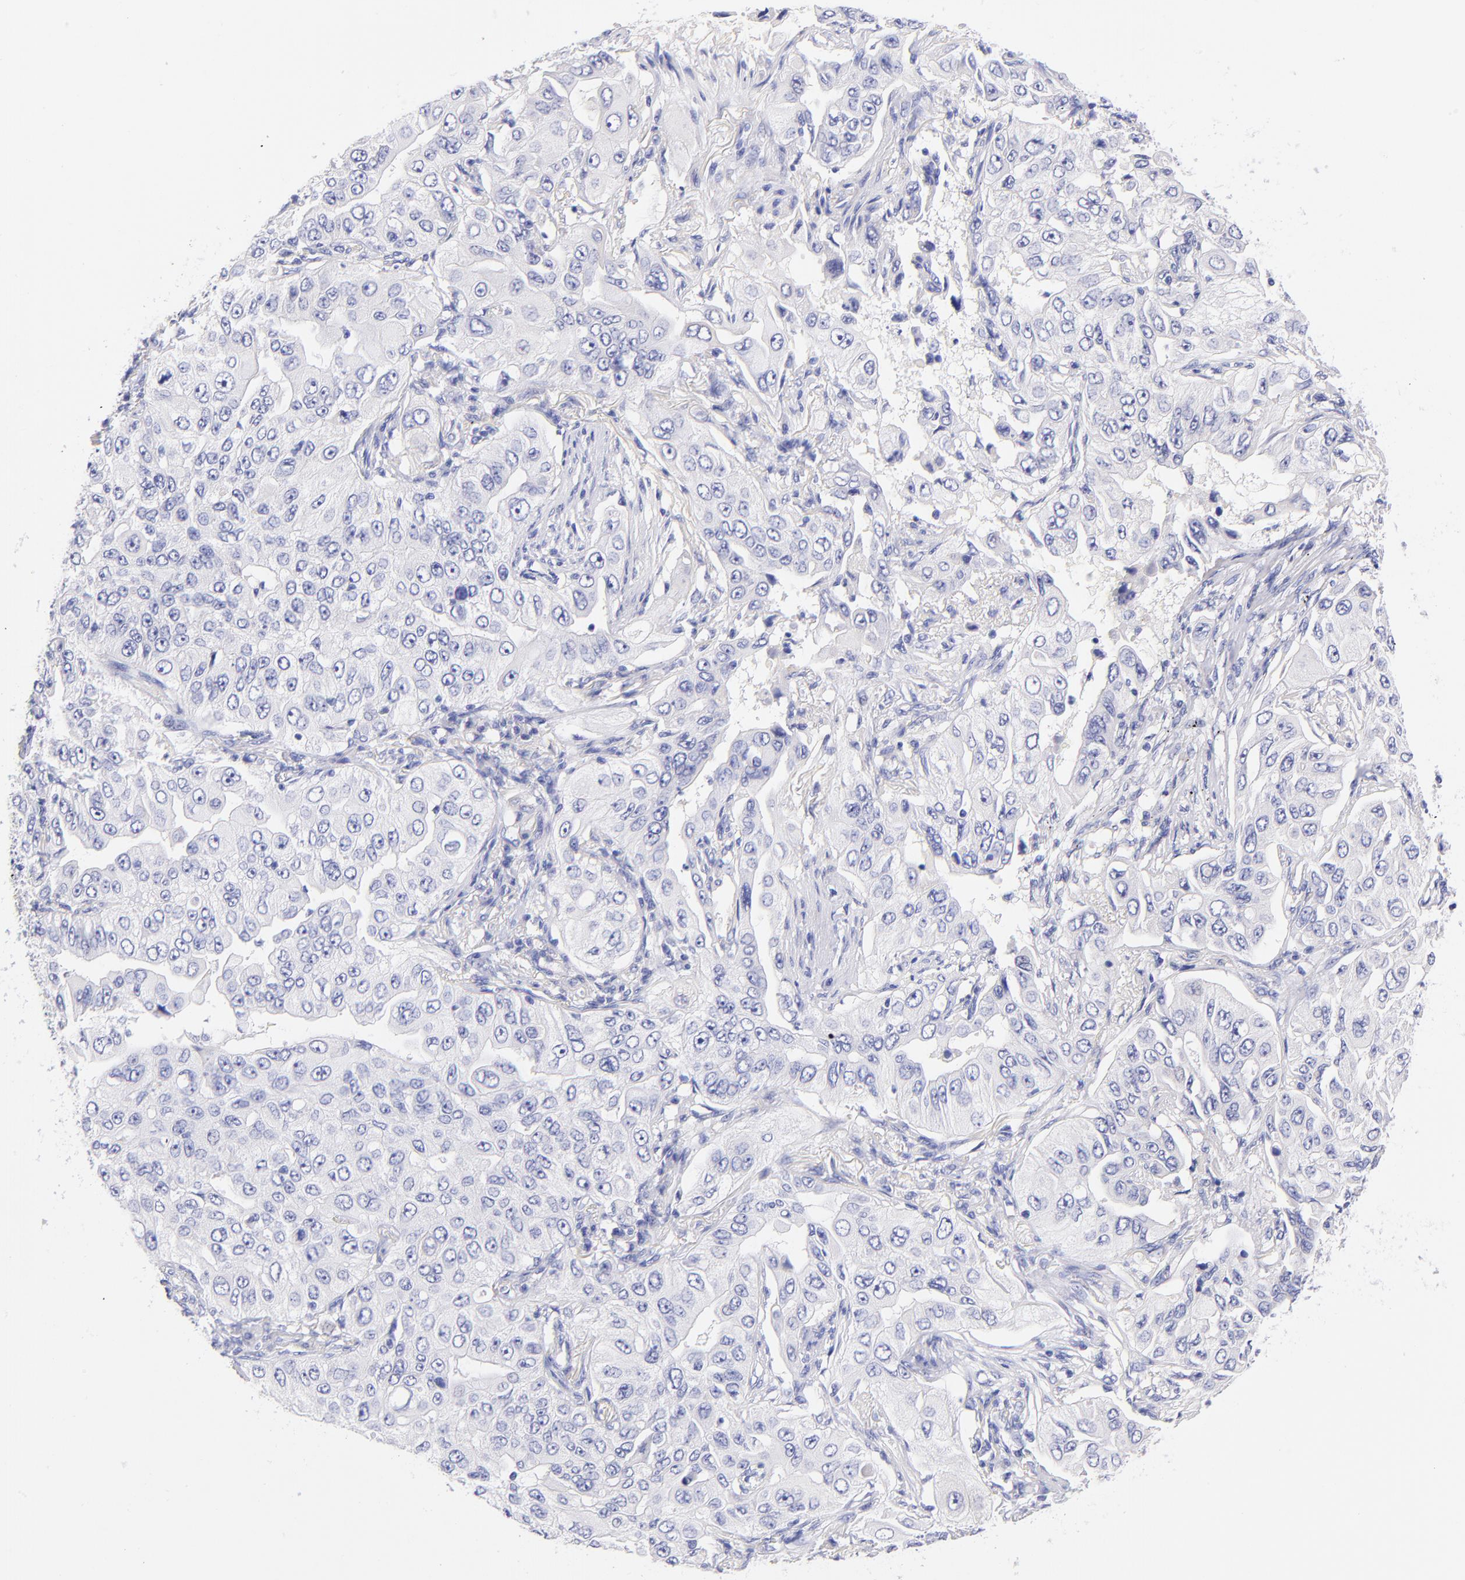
{"staining": {"intensity": "negative", "quantity": "none", "location": "none"}, "tissue": "lung cancer", "cell_type": "Tumor cells", "image_type": "cancer", "snomed": [{"axis": "morphology", "description": "Adenocarcinoma, NOS"}, {"axis": "topography", "description": "Lung"}], "caption": "This is an immunohistochemistry (IHC) photomicrograph of human adenocarcinoma (lung). There is no expression in tumor cells.", "gene": "RAB3B", "patient": {"sex": "male", "age": 84}}